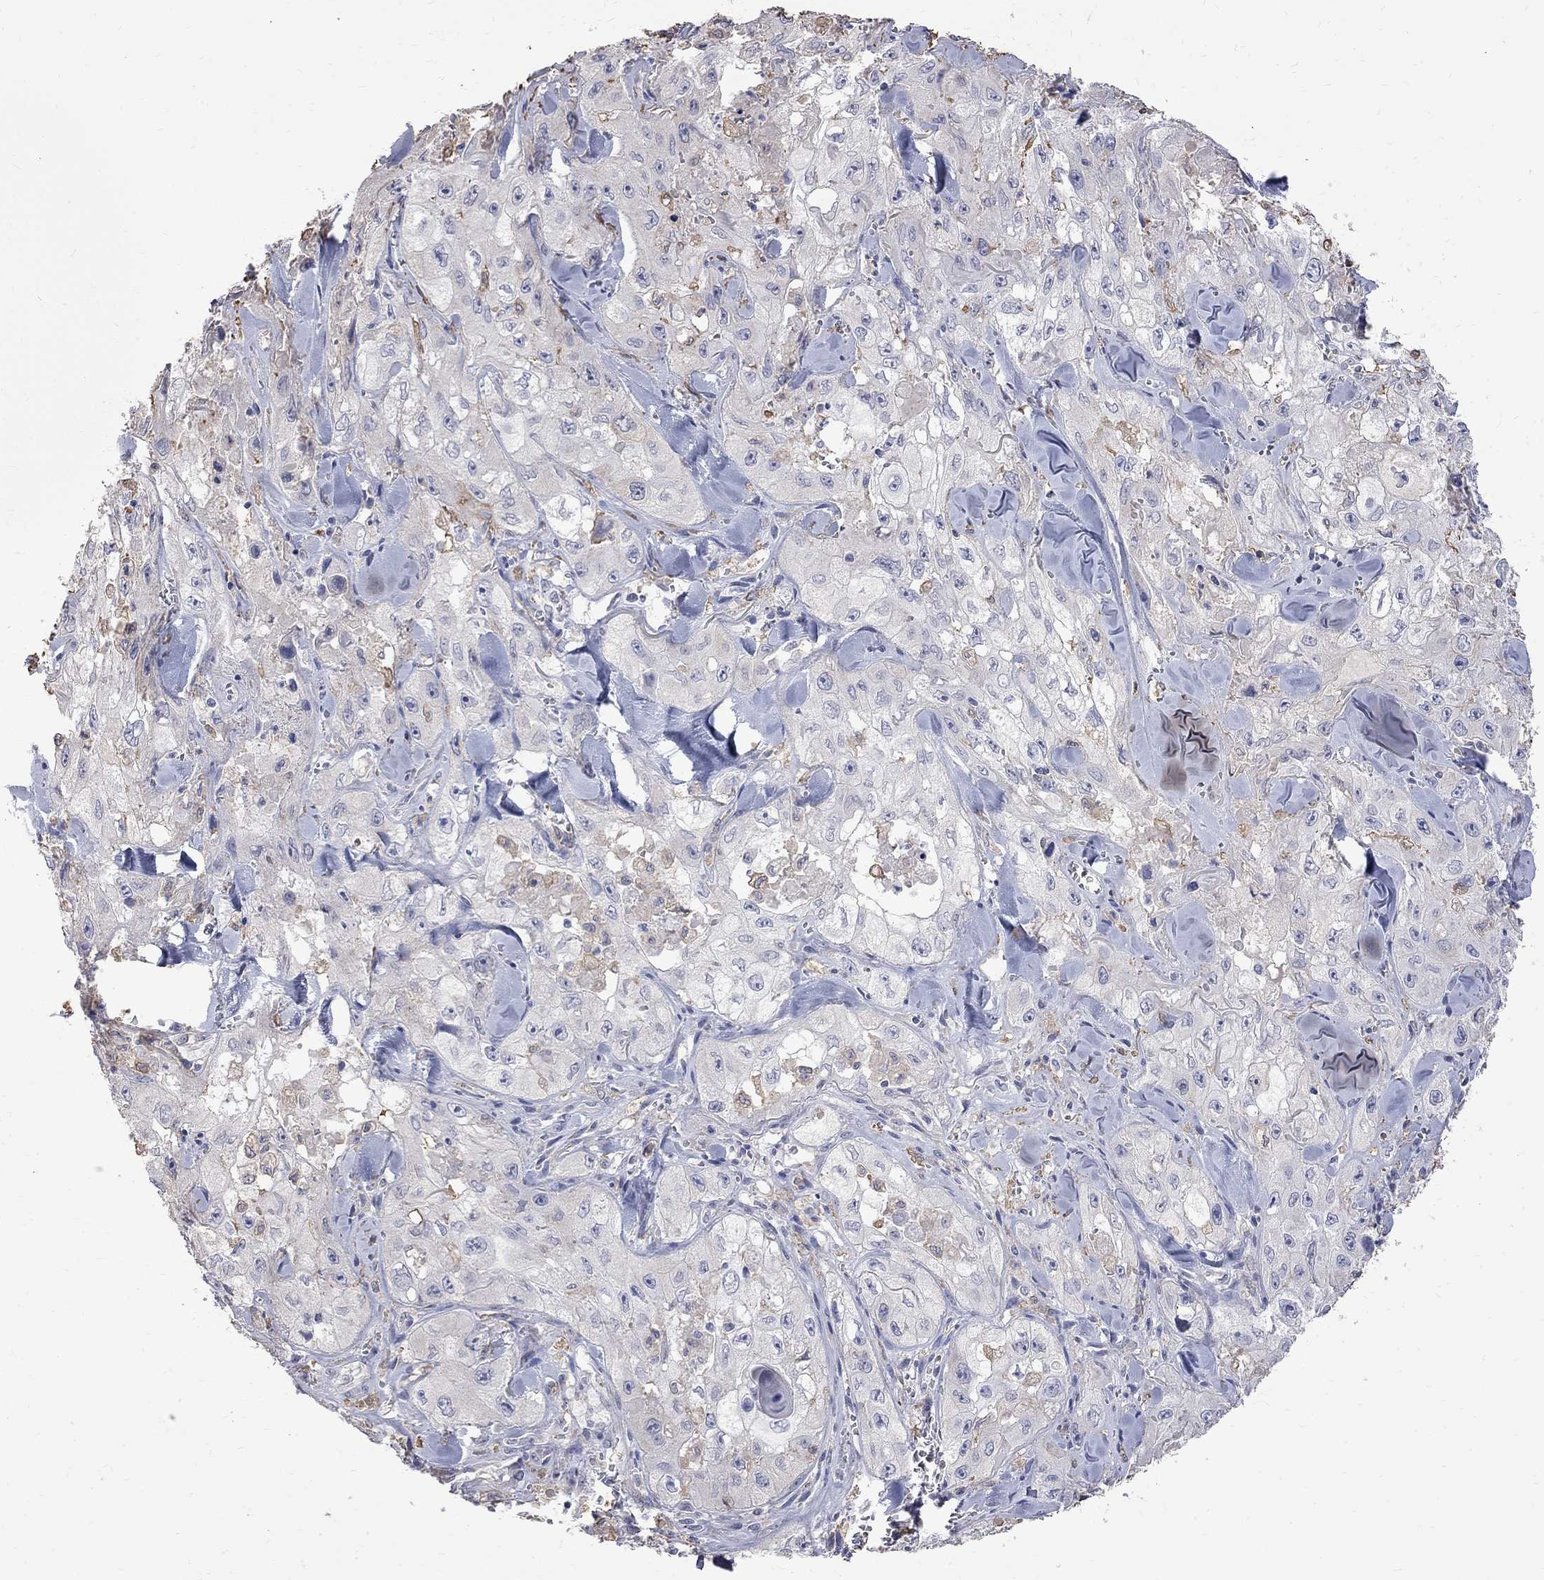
{"staining": {"intensity": "weak", "quantity": "<25%", "location": "cytoplasmic/membranous"}, "tissue": "skin cancer", "cell_type": "Tumor cells", "image_type": "cancer", "snomed": [{"axis": "morphology", "description": "Squamous cell carcinoma, NOS"}, {"axis": "topography", "description": "Skin"}, {"axis": "topography", "description": "Subcutis"}], "caption": "This is an IHC photomicrograph of human skin cancer (squamous cell carcinoma). There is no staining in tumor cells.", "gene": "CKAP2", "patient": {"sex": "male", "age": 73}}